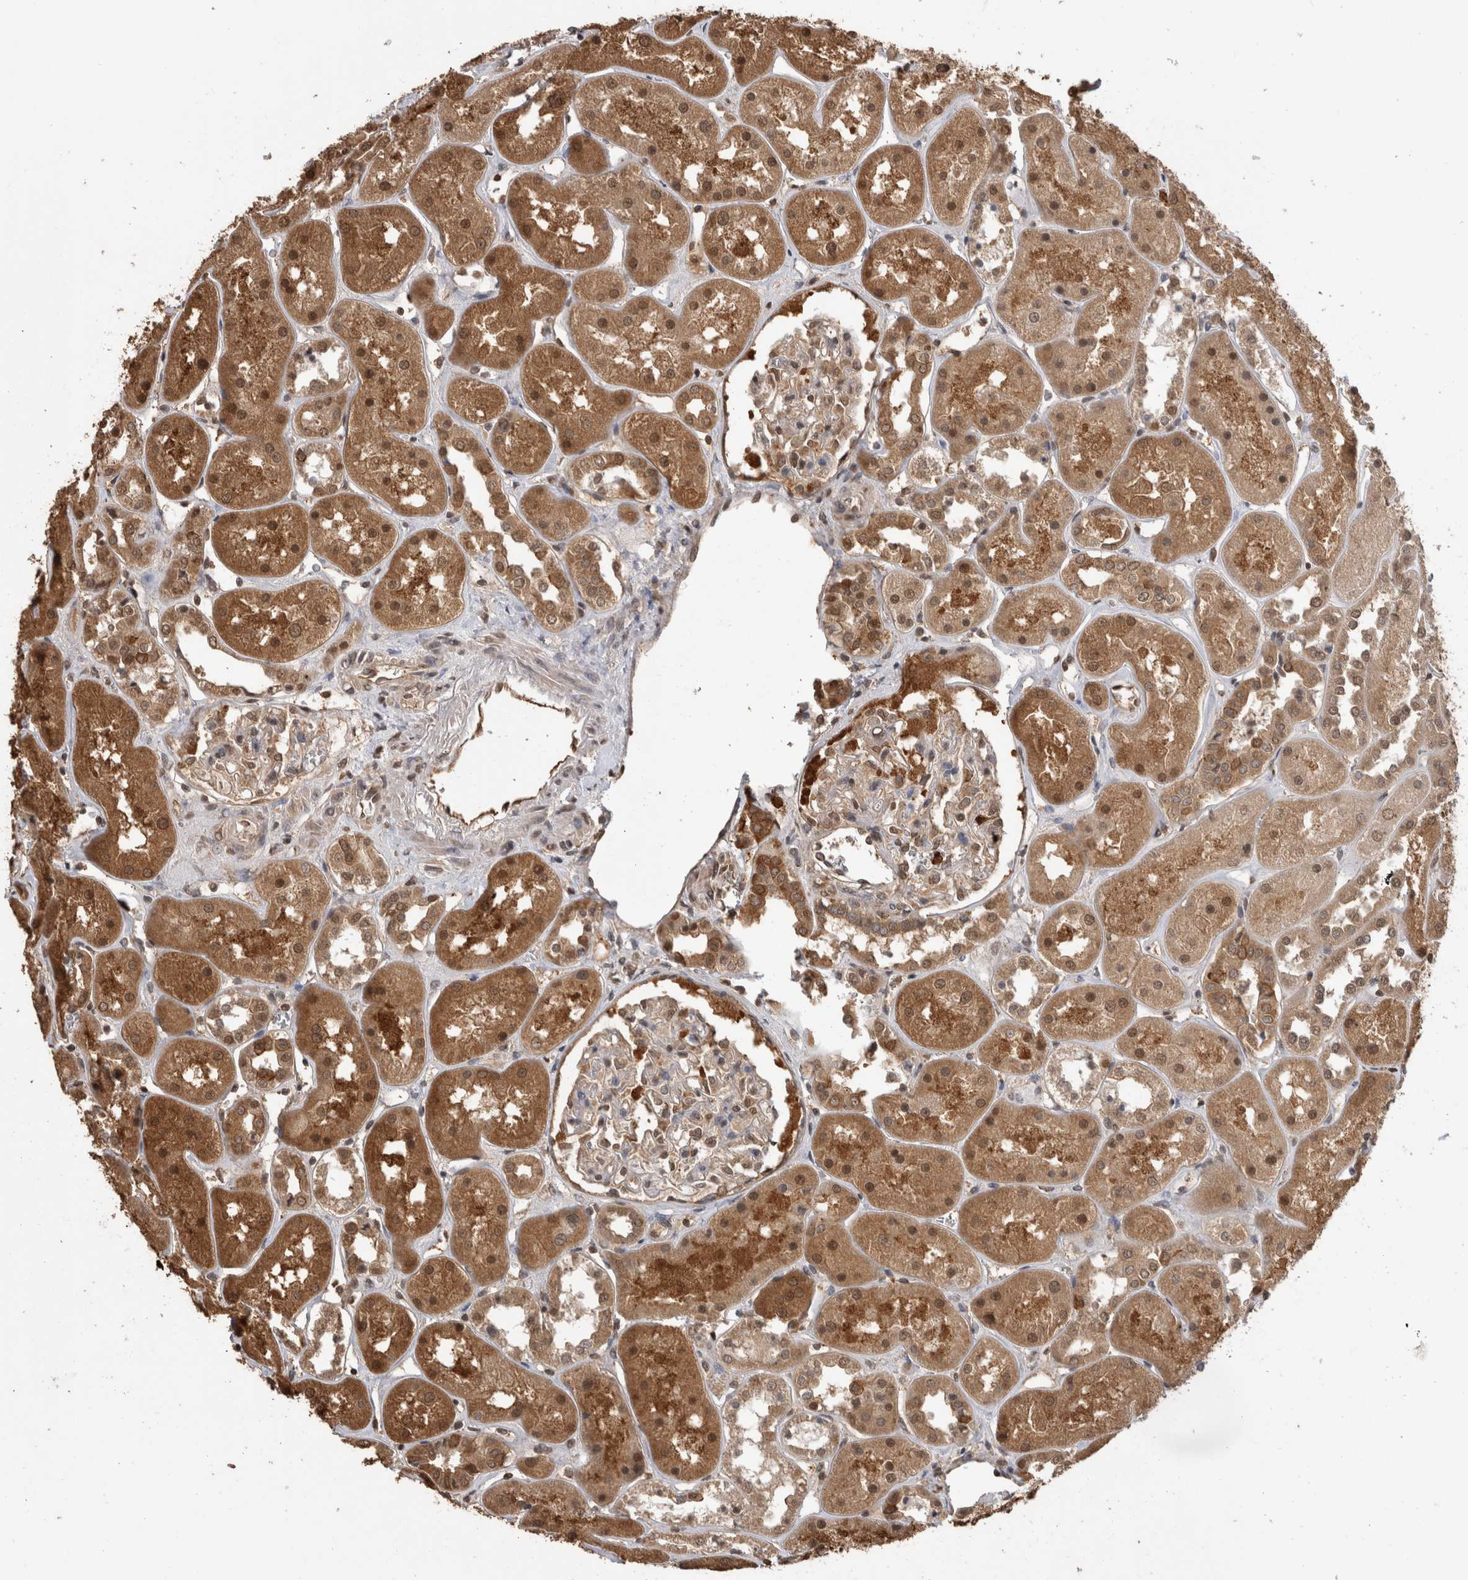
{"staining": {"intensity": "moderate", "quantity": "25%-75%", "location": "cytoplasmic/membranous,nuclear"}, "tissue": "kidney", "cell_type": "Cells in glomeruli", "image_type": "normal", "snomed": [{"axis": "morphology", "description": "Normal tissue, NOS"}, {"axis": "topography", "description": "Kidney"}], "caption": "A medium amount of moderate cytoplasmic/membranous,nuclear expression is present in about 25%-75% of cells in glomeruli in normal kidney. The staining is performed using DAB (3,3'-diaminobenzidine) brown chromogen to label protein expression. The nuclei are counter-stained blue using hematoxylin.", "gene": "PAK4", "patient": {"sex": "male", "age": 70}}